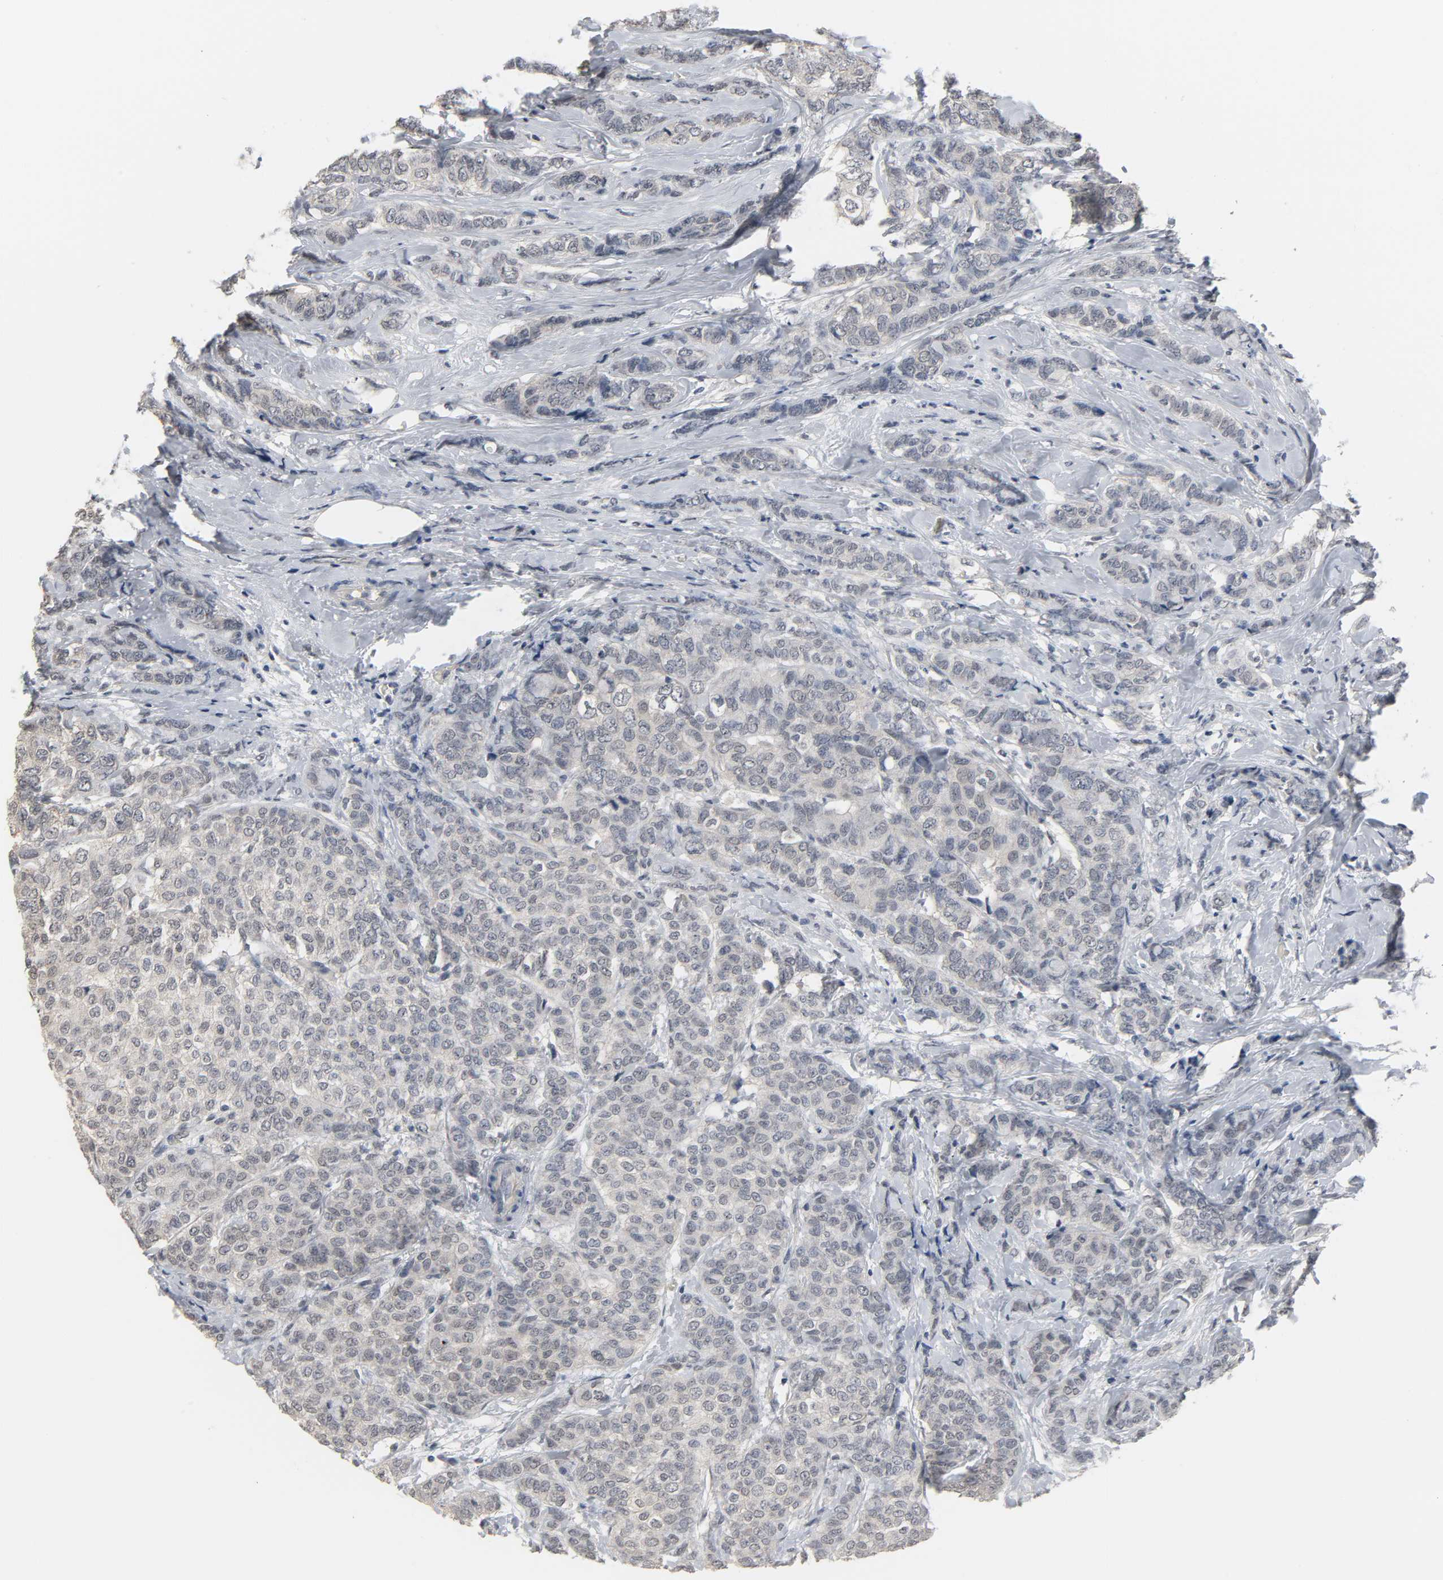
{"staining": {"intensity": "weak", "quantity": "<25%", "location": "cytoplasmic/membranous"}, "tissue": "breast cancer", "cell_type": "Tumor cells", "image_type": "cancer", "snomed": [{"axis": "morphology", "description": "Lobular carcinoma"}, {"axis": "topography", "description": "Breast"}], "caption": "Tumor cells show no significant protein staining in lobular carcinoma (breast). Brightfield microscopy of immunohistochemistry (IHC) stained with DAB (3,3'-diaminobenzidine) (brown) and hematoxylin (blue), captured at high magnification.", "gene": "ACSS2", "patient": {"sex": "female", "age": 60}}